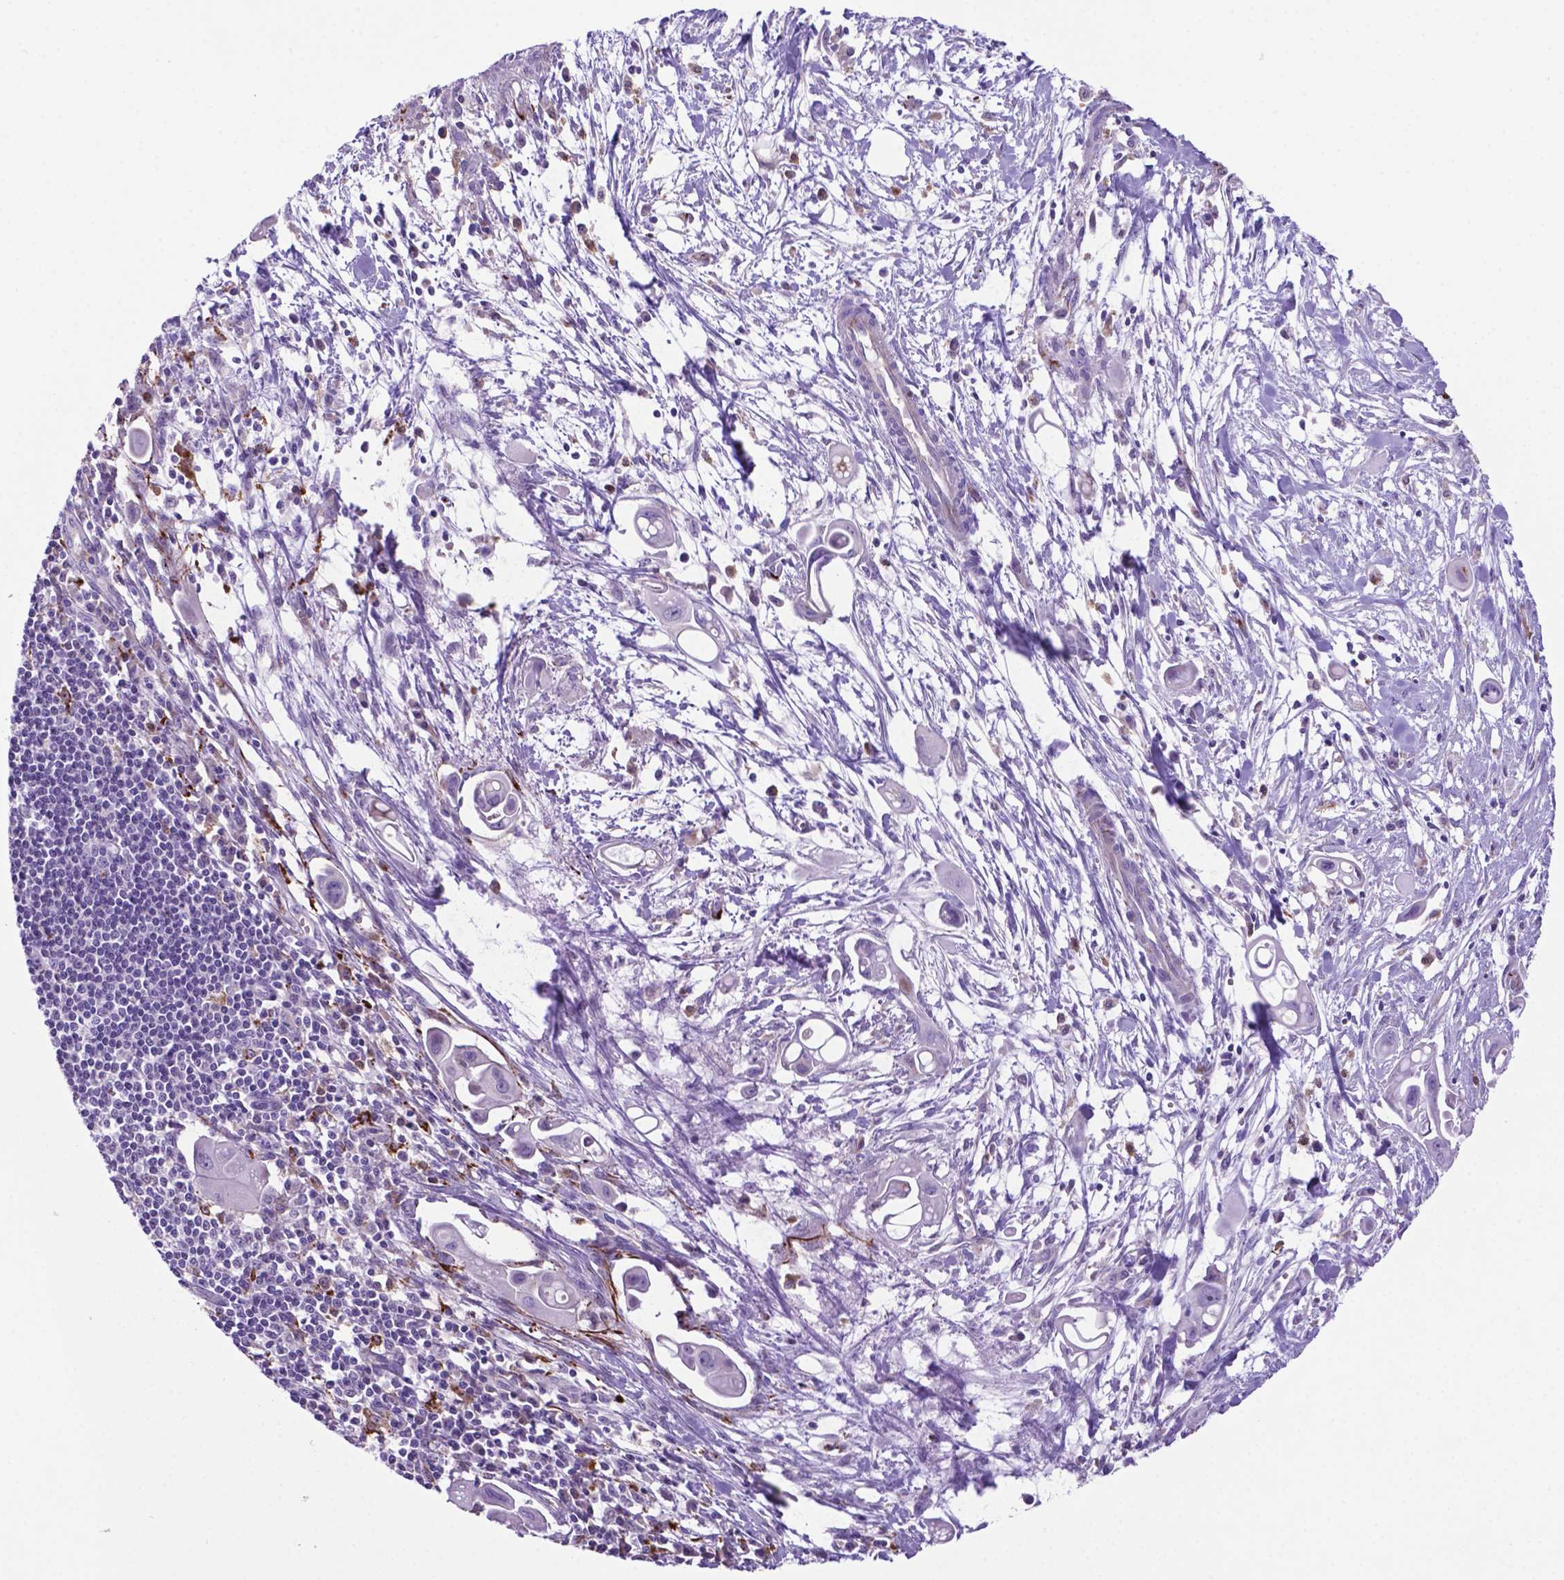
{"staining": {"intensity": "negative", "quantity": "none", "location": "none"}, "tissue": "pancreatic cancer", "cell_type": "Tumor cells", "image_type": "cancer", "snomed": [{"axis": "morphology", "description": "Adenocarcinoma, NOS"}, {"axis": "topography", "description": "Pancreas"}], "caption": "A micrograph of pancreatic cancer stained for a protein reveals no brown staining in tumor cells.", "gene": "LZTR1", "patient": {"sex": "male", "age": 50}}